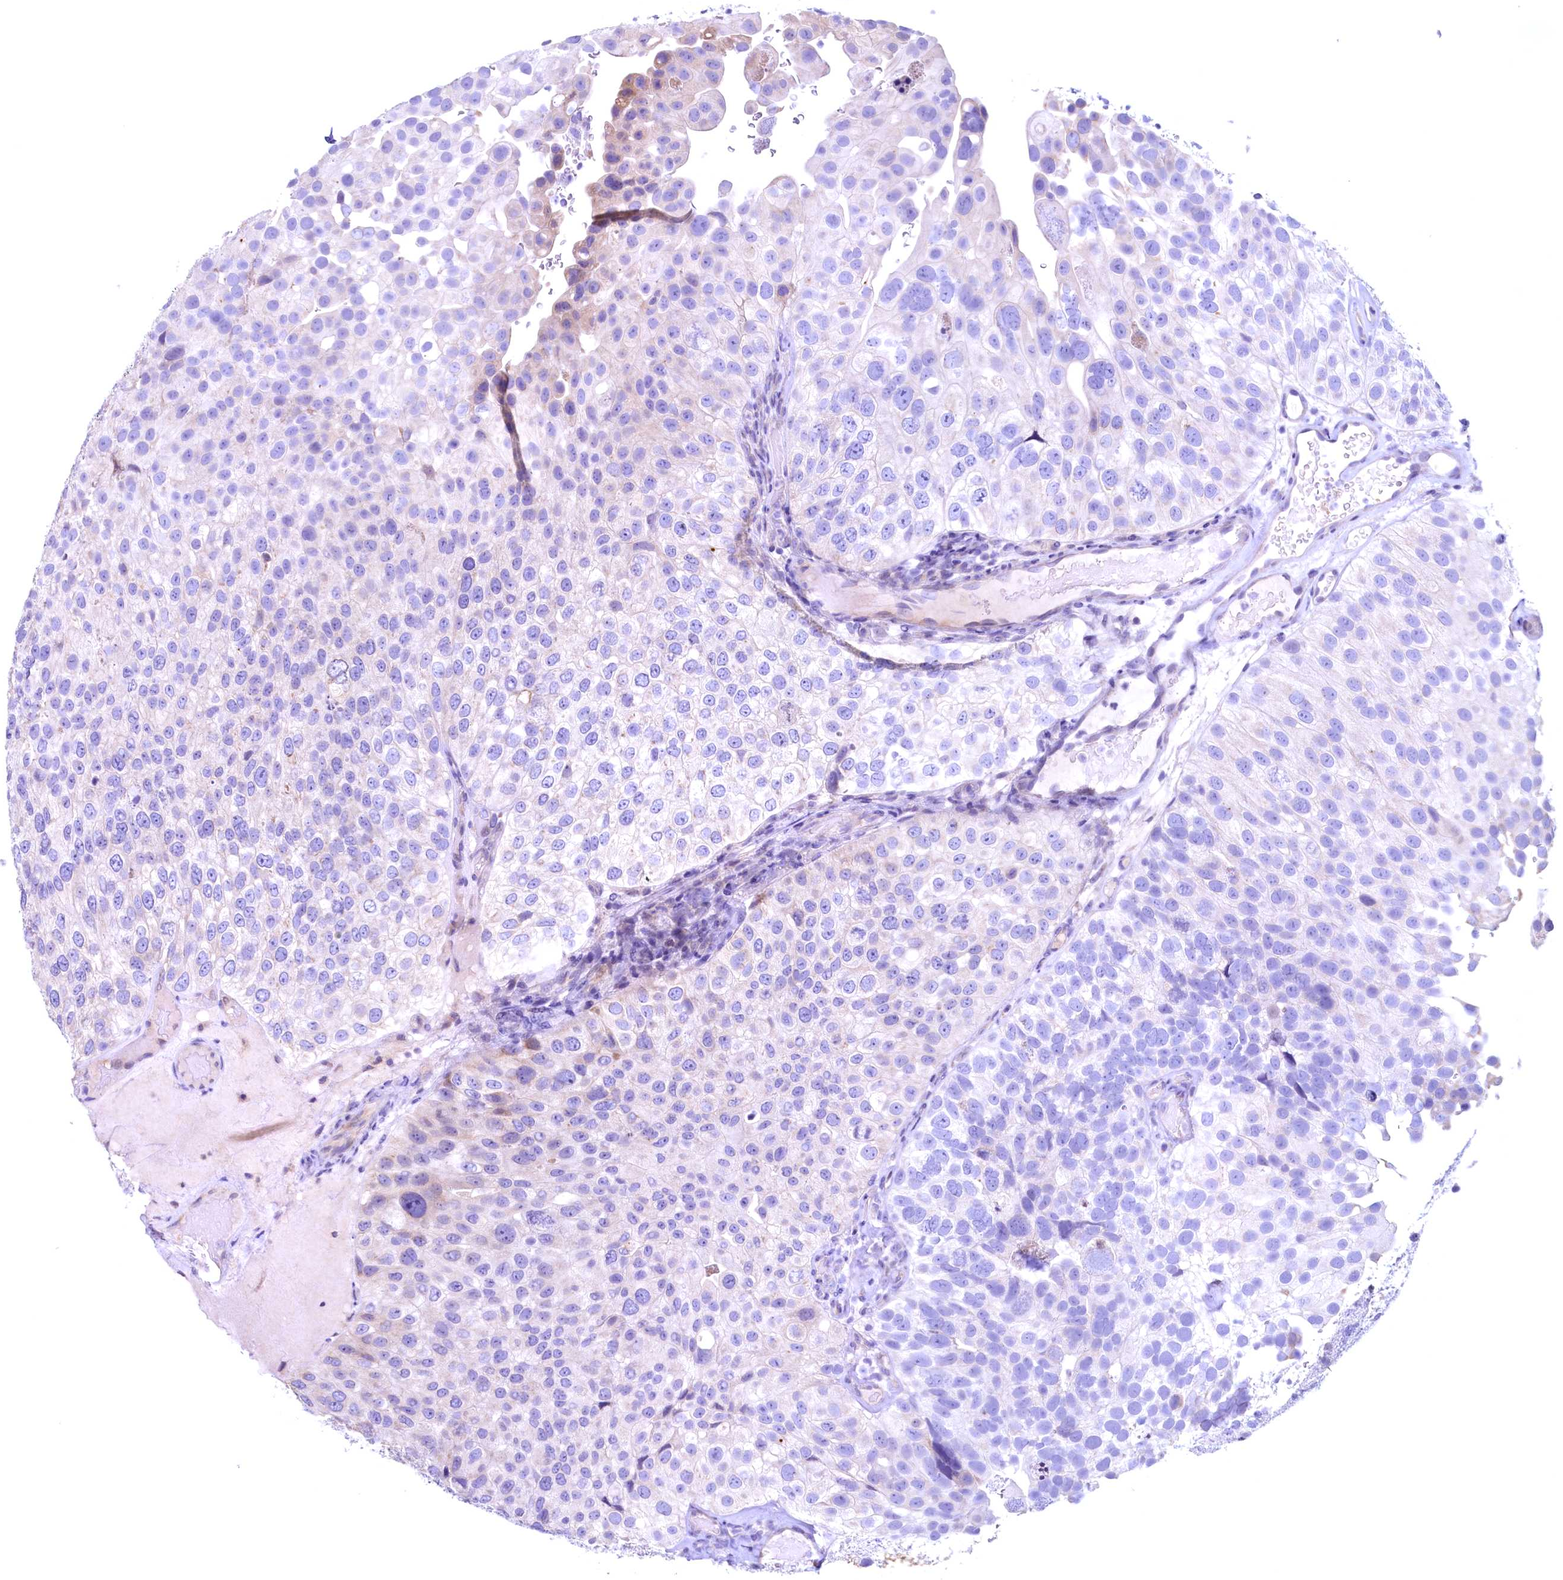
{"staining": {"intensity": "weak", "quantity": "<25%", "location": "cytoplasmic/membranous"}, "tissue": "urothelial cancer", "cell_type": "Tumor cells", "image_type": "cancer", "snomed": [{"axis": "morphology", "description": "Urothelial carcinoma, Low grade"}, {"axis": "topography", "description": "Urinary bladder"}], "caption": "Protein analysis of urothelial carcinoma (low-grade) demonstrates no significant staining in tumor cells.", "gene": "MAP1LC3A", "patient": {"sex": "male", "age": 78}}